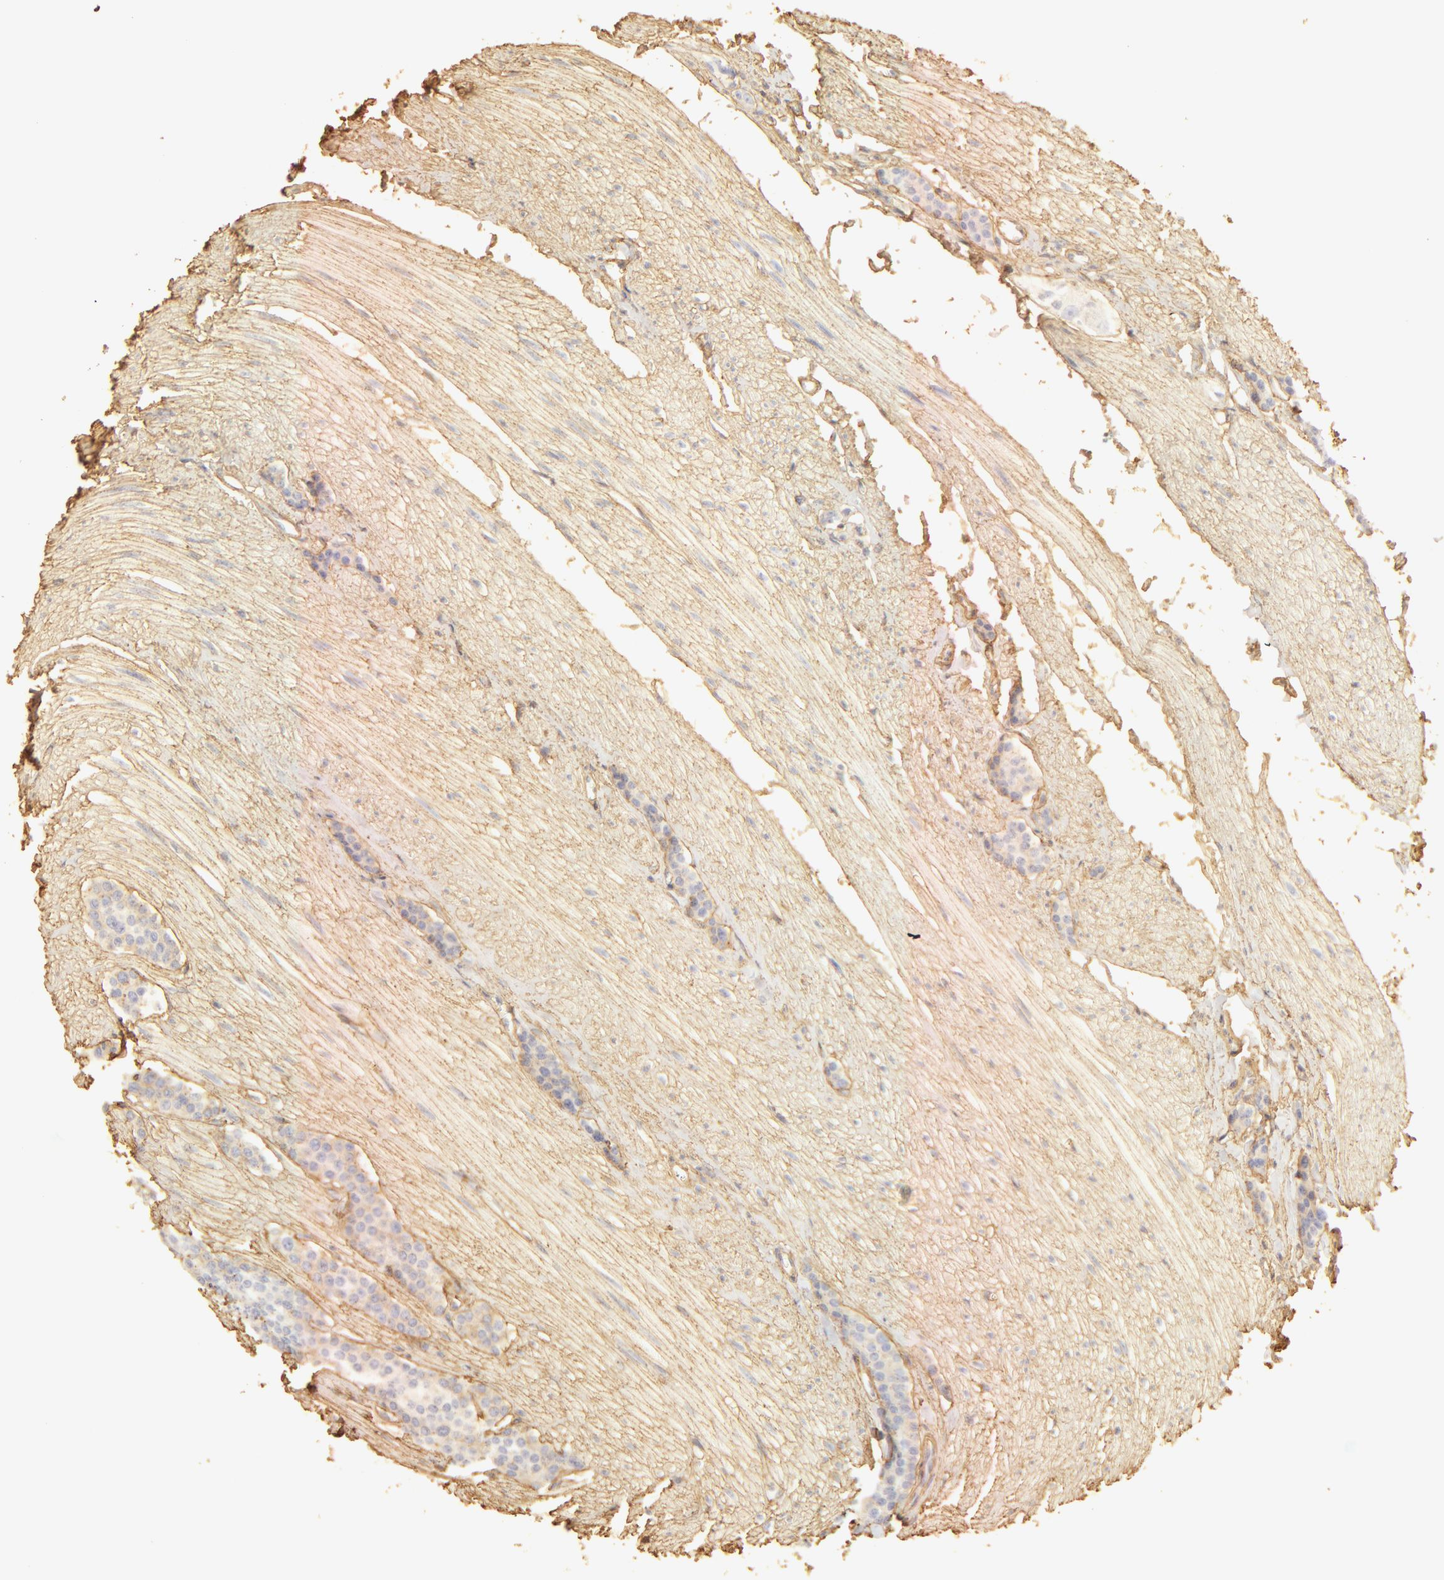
{"staining": {"intensity": "weak", "quantity": ">75%", "location": "cytoplasmic/membranous"}, "tissue": "carcinoid", "cell_type": "Tumor cells", "image_type": "cancer", "snomed": [{"axis": "morphology", "description": "Carcinoid, malignant, NOS"}, {"axis": "topography", "description": "Small intestine"}], "caption": "Carcinoid stained for a protein displays weak cytoplasmic/membranous positivity in tumor cells.", "gene": "COL4A1", "patient": {"sex": "male", "age": 60}}